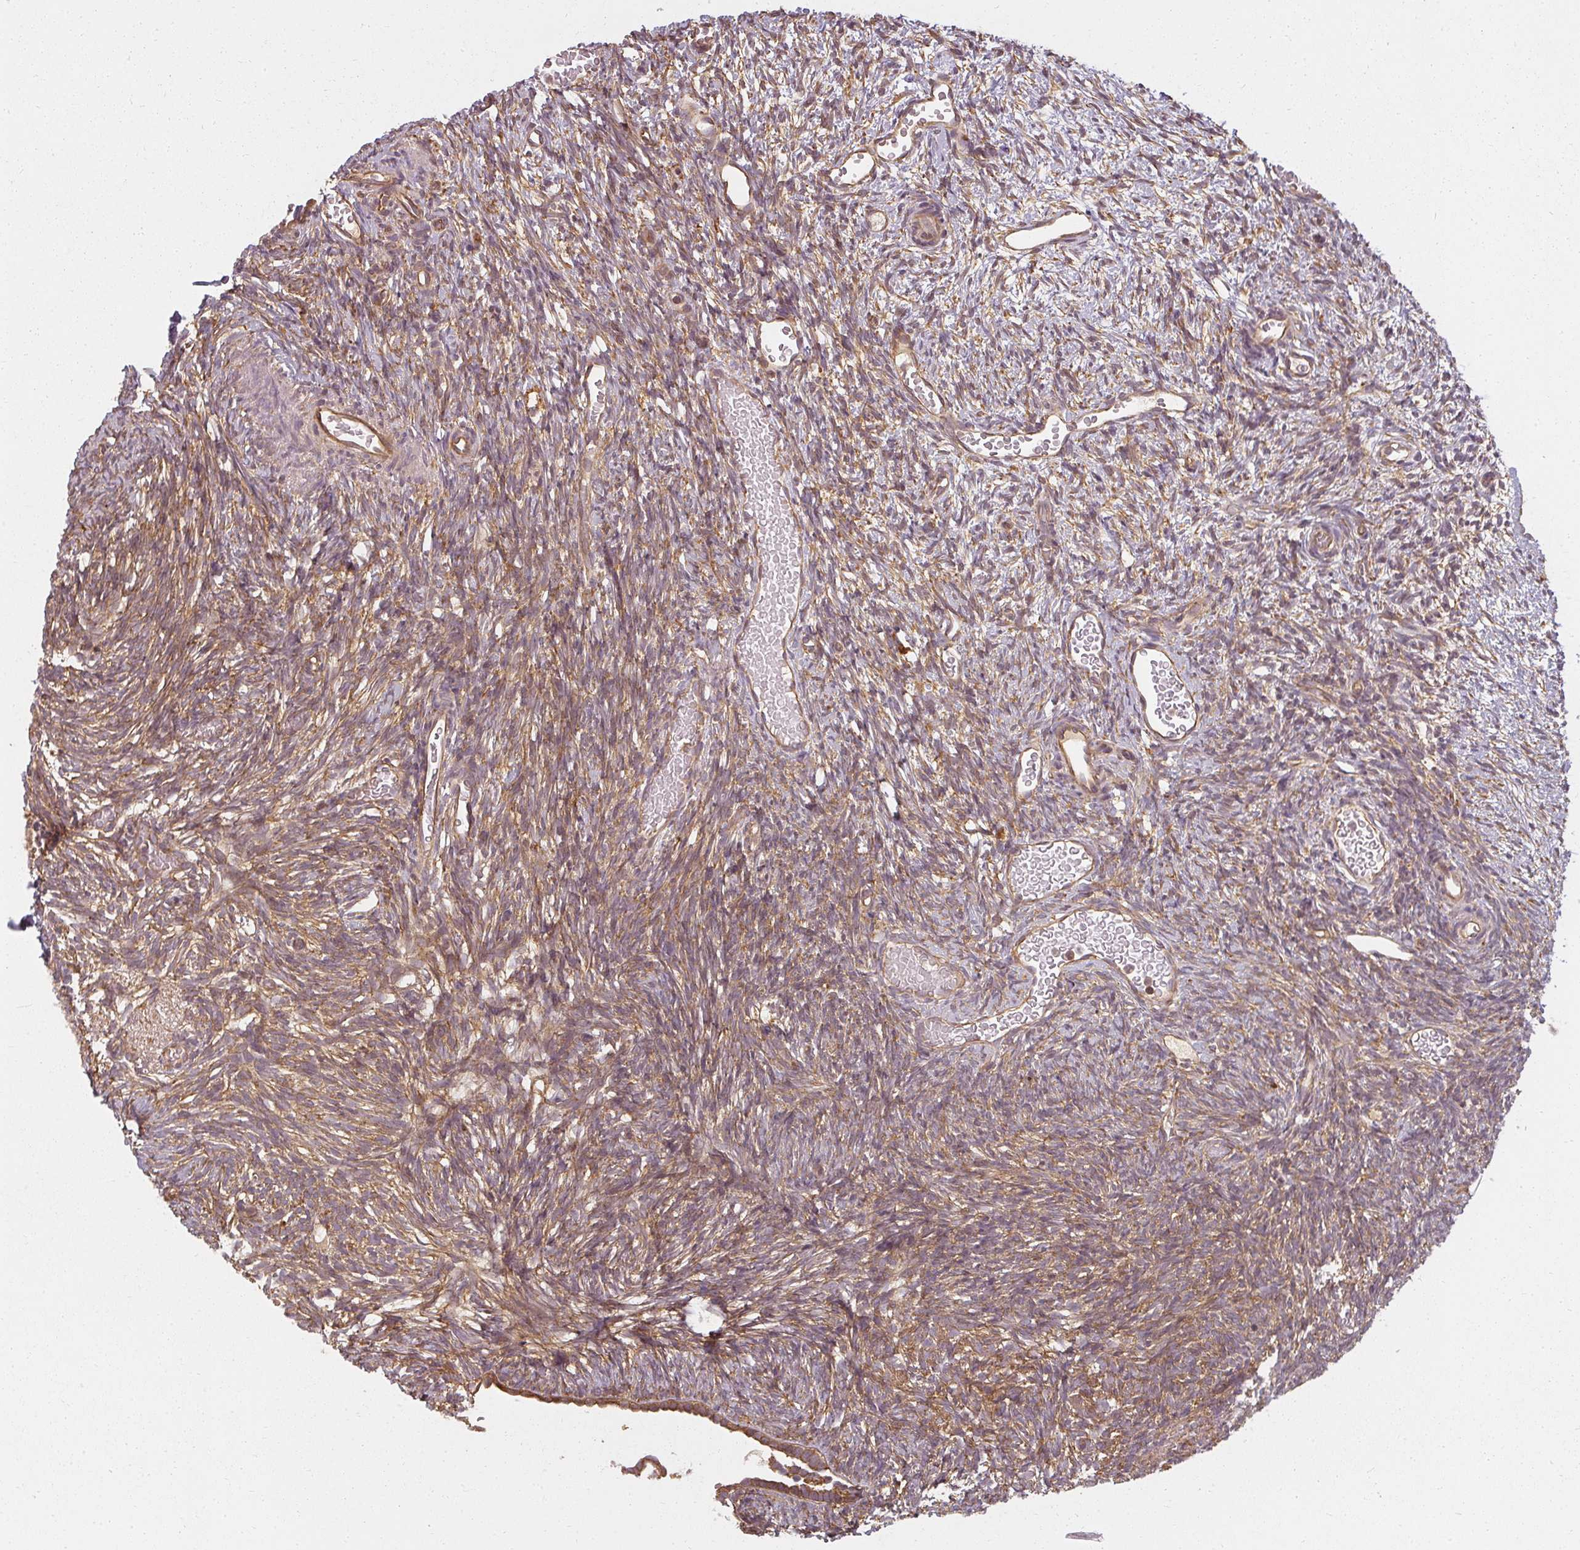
{"staining": {"intensity": "strong", "quantity": ">75%", "location": "cytoplasmic/membranous"}, "tissue": "ovary", "cell_type": "Follicle cells", "image_type": "normal", "snomed": [{"axis": "morphology", "description": "Normal tissue, NOS"}, {"axis": "topography", "description": "Ovary"}], "caption": "High-power microscopy captured an immunohistochemistry histopathology image of normal ovary, revealing strong cytoplasmic/membranous expression in approximately >75% of follicle cells.", "gene": "RPL24", "patient": {"sex": "female", "age": 39}}